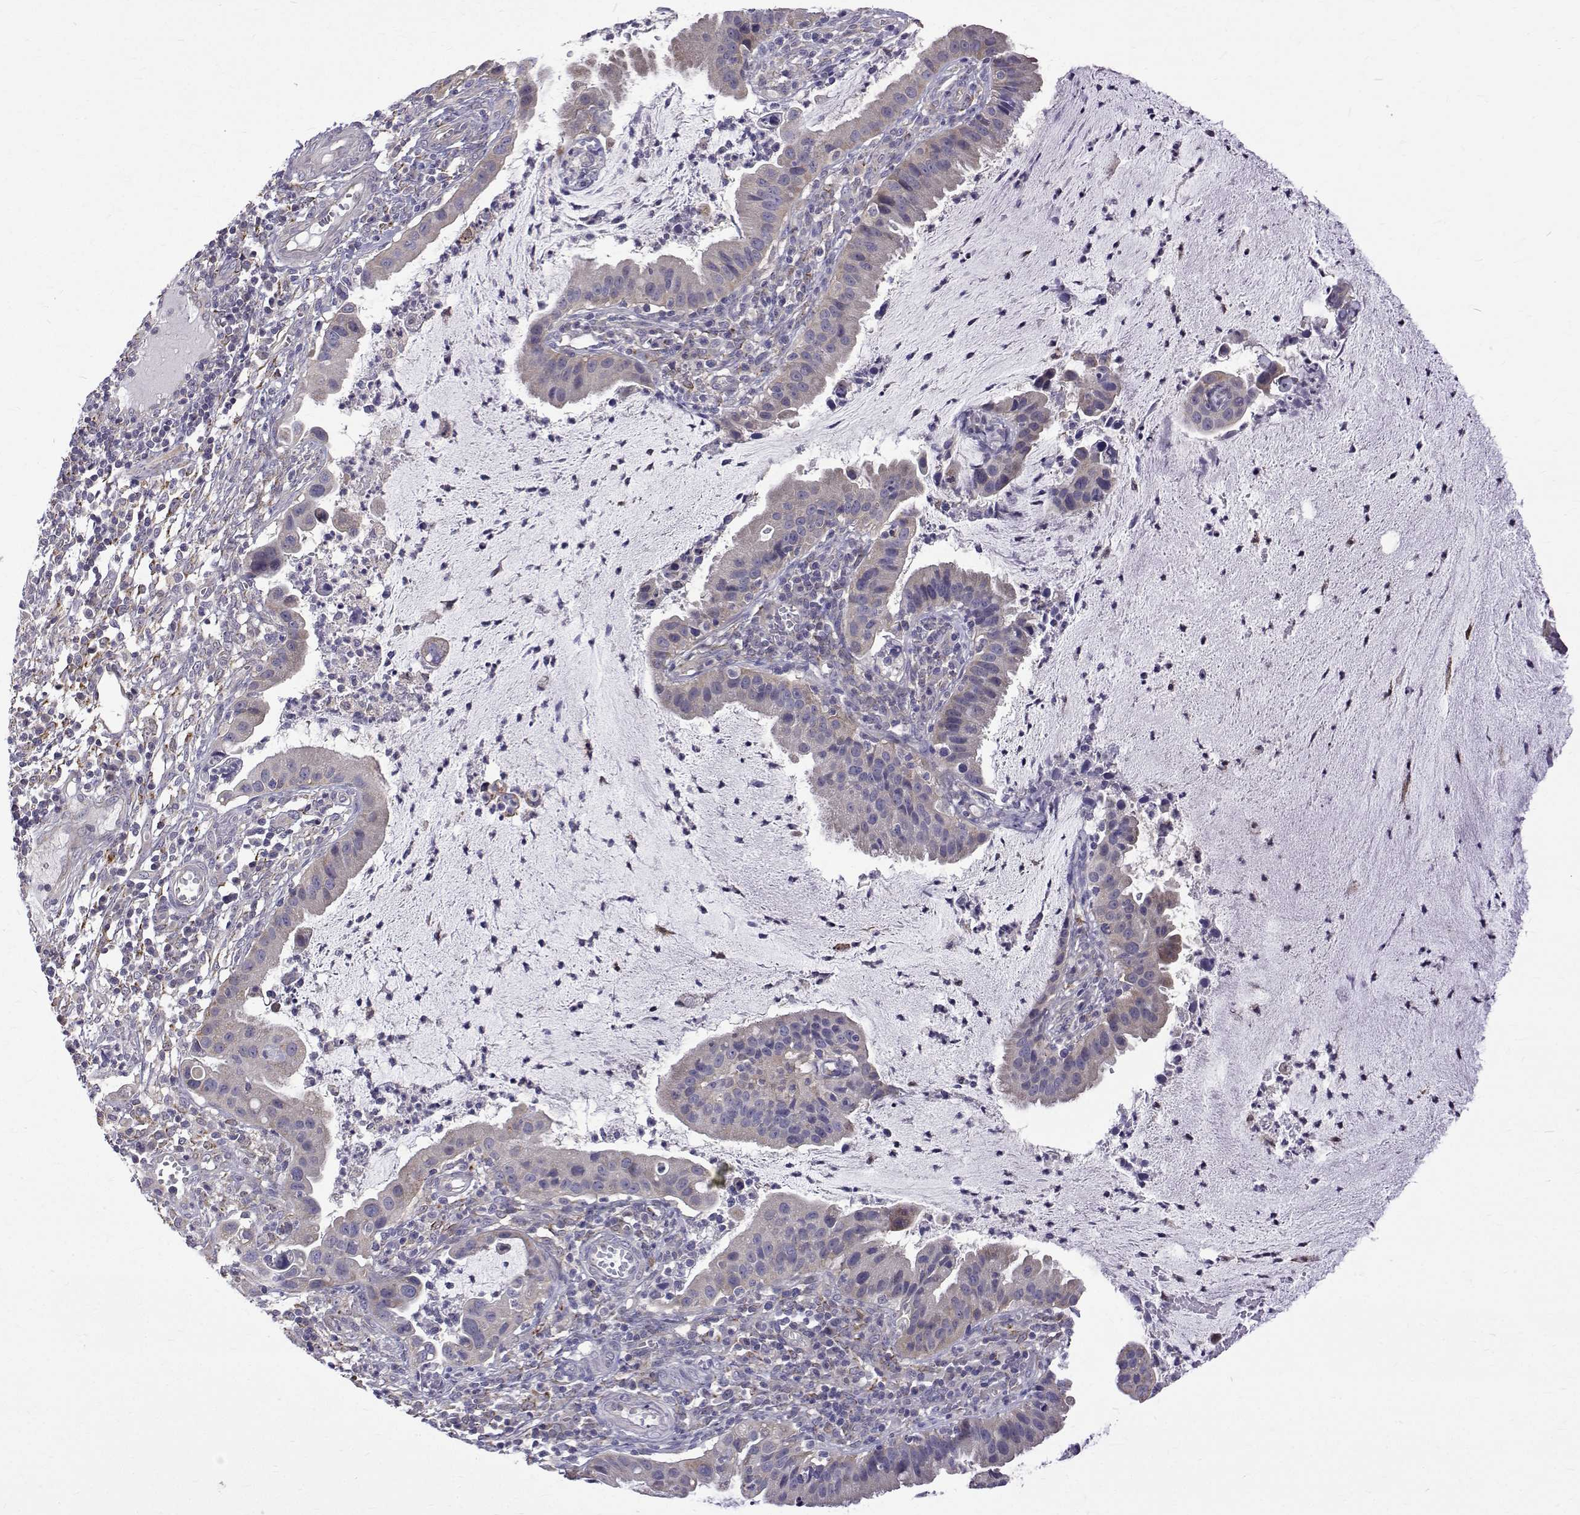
{"staining": {"intensity": "negative", "quantity": "none", "location": "none"}, "tissue": "cervical cancer", "cell_type": "Tumor cells", "image_type": "cancer", "snomed": [{"axis": "morphology", "description": "Adenocarcinoma, NOS"}, {"axis": "topography", "description": "Cervix"}], "caption": "Photomicrograph shows no protein positivity in tumor cells of cervical cancer (adenocarcinoma) tissue. Brightfield microscopy of IHC stained with DAB (brown) and hematoxylin (blue), captured at high magnification.", "gene": "PADI1", "patient": {"sex": "female", "age": 34}}